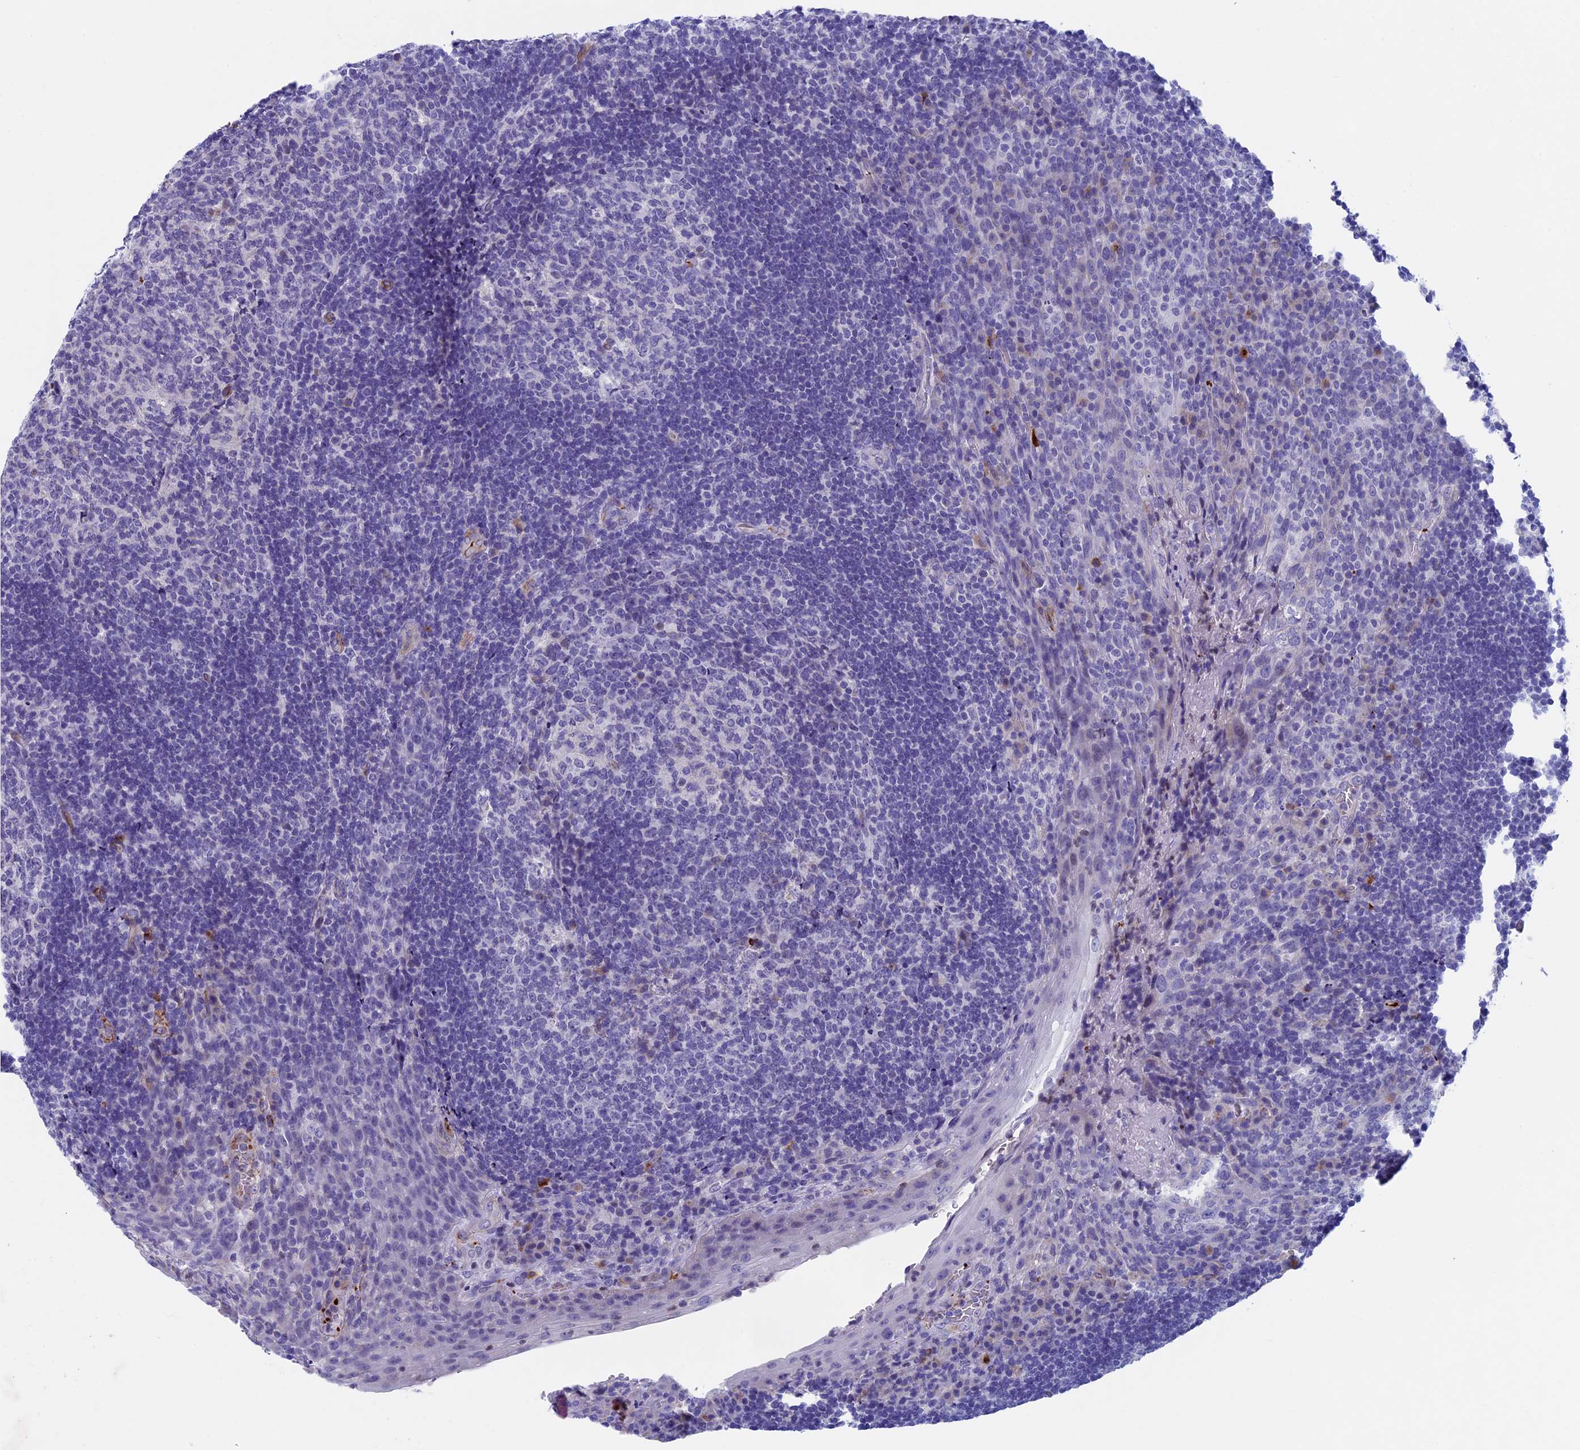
{"staining": {"intensity": "negative", "quantity": "none", "location": "none"}, "tissue": "tonsil", "cell_type": "Germinal center cells", "image_type": "normal", "snomed": [{"axis": "morphology", "description": "Normal tissue, NOS"}, {"axis": "topography", "description": "Tonsil"}], "caption": "Normal tonsil was stained to show a protein in brown. There is no significant positivity in germinal center cells. (Brightfield microscopy of DAB (3,3'-diaminobenzidine) immunohistochemistry (IHC) at high magnification).", "gene": "INSYN1", "patient": {"sex": "male", "age": 17}}